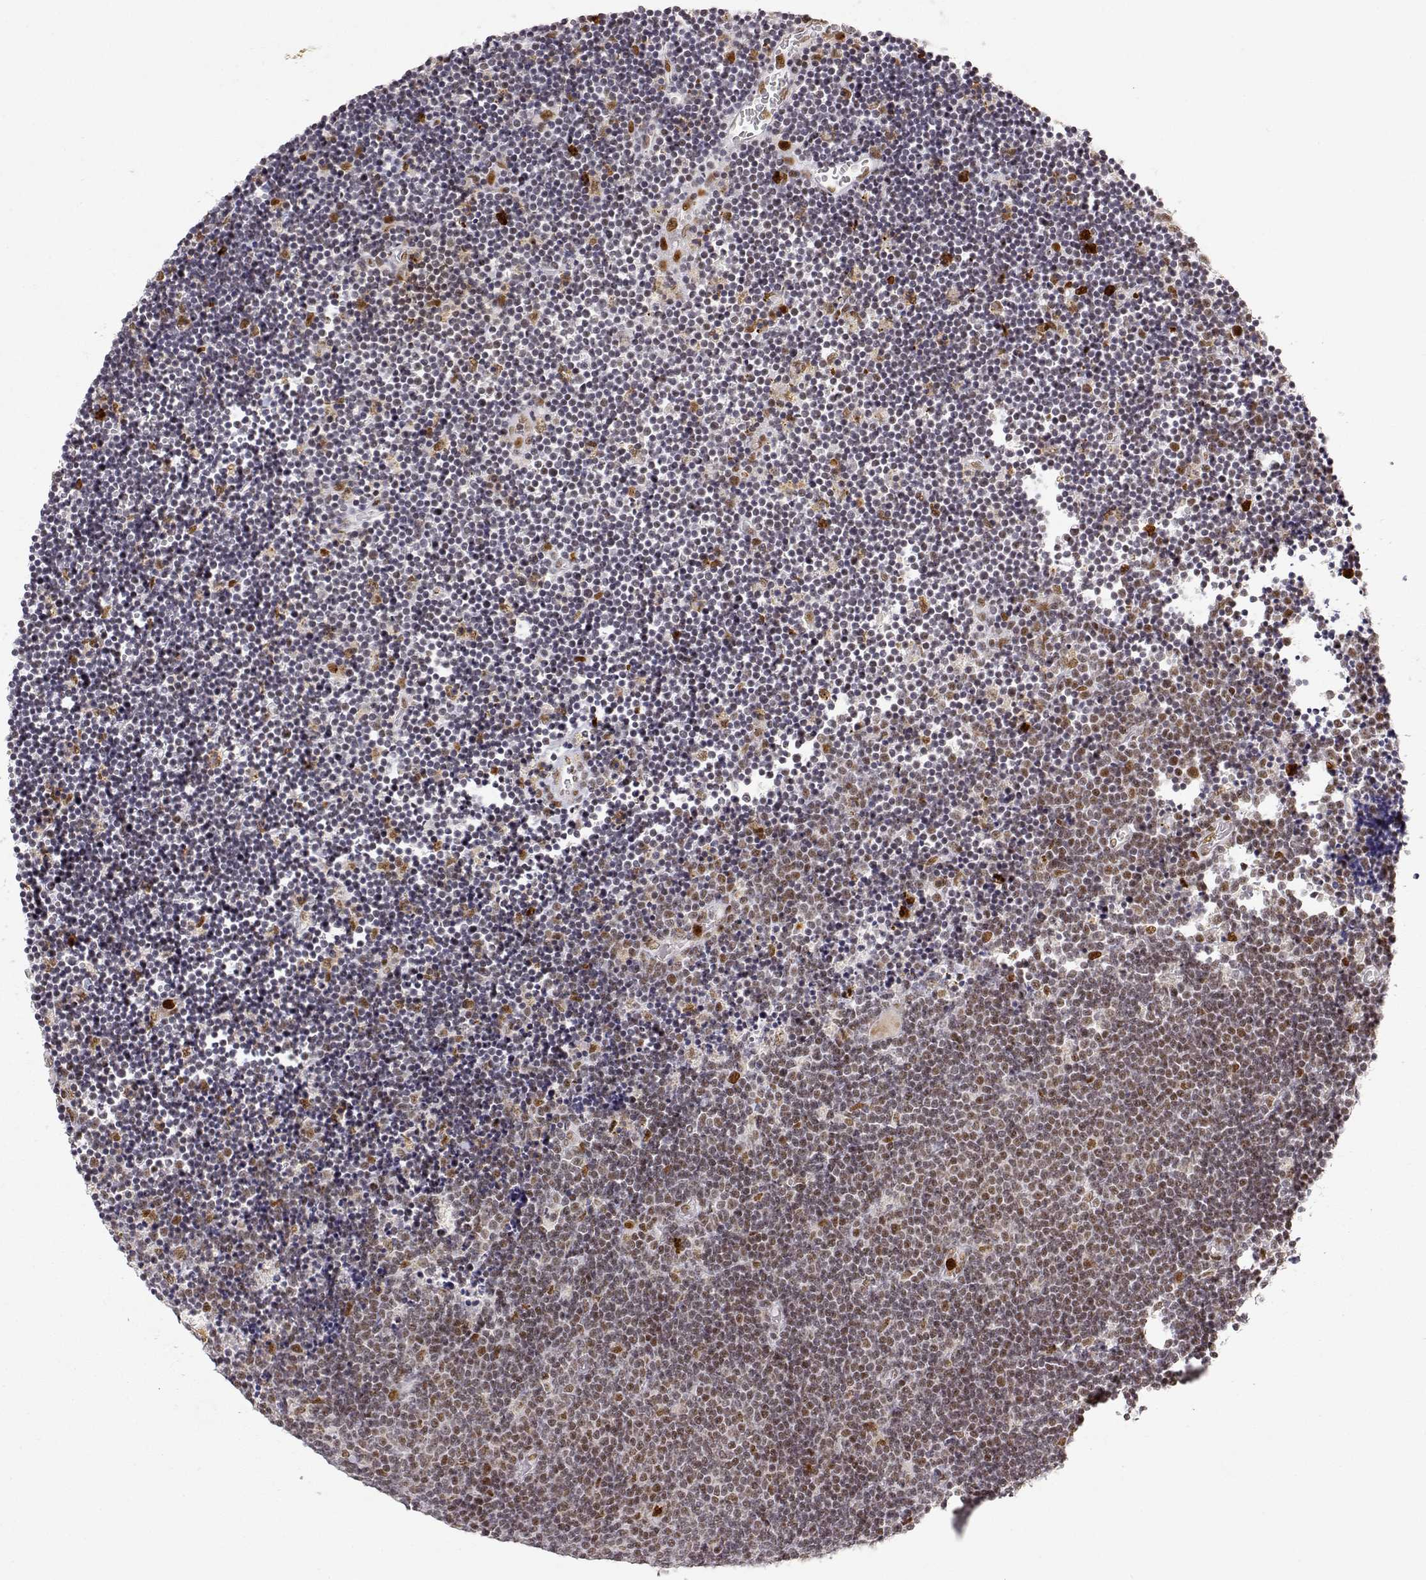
{"staining": {"intensity": "weak", "quantity": "25%-75%", "location": "nuclear"}, "tissue": "lymphoma", "cell_type": "Tumor cells", "image_type": "cancer", "snomed": [{"axis": "morphology", "description": "Malignant lymphoma, non-Hodgkin's type, Low grade"}, {"axis": "topography", "description": "Brain"}], "caption": "The histopathology image shows a brown stain indicating the presence of a protein in the nuclear of tumor cells in lymphoma.", "gene": "RSF1", "patient": {"sex": "female", "age": 66}}